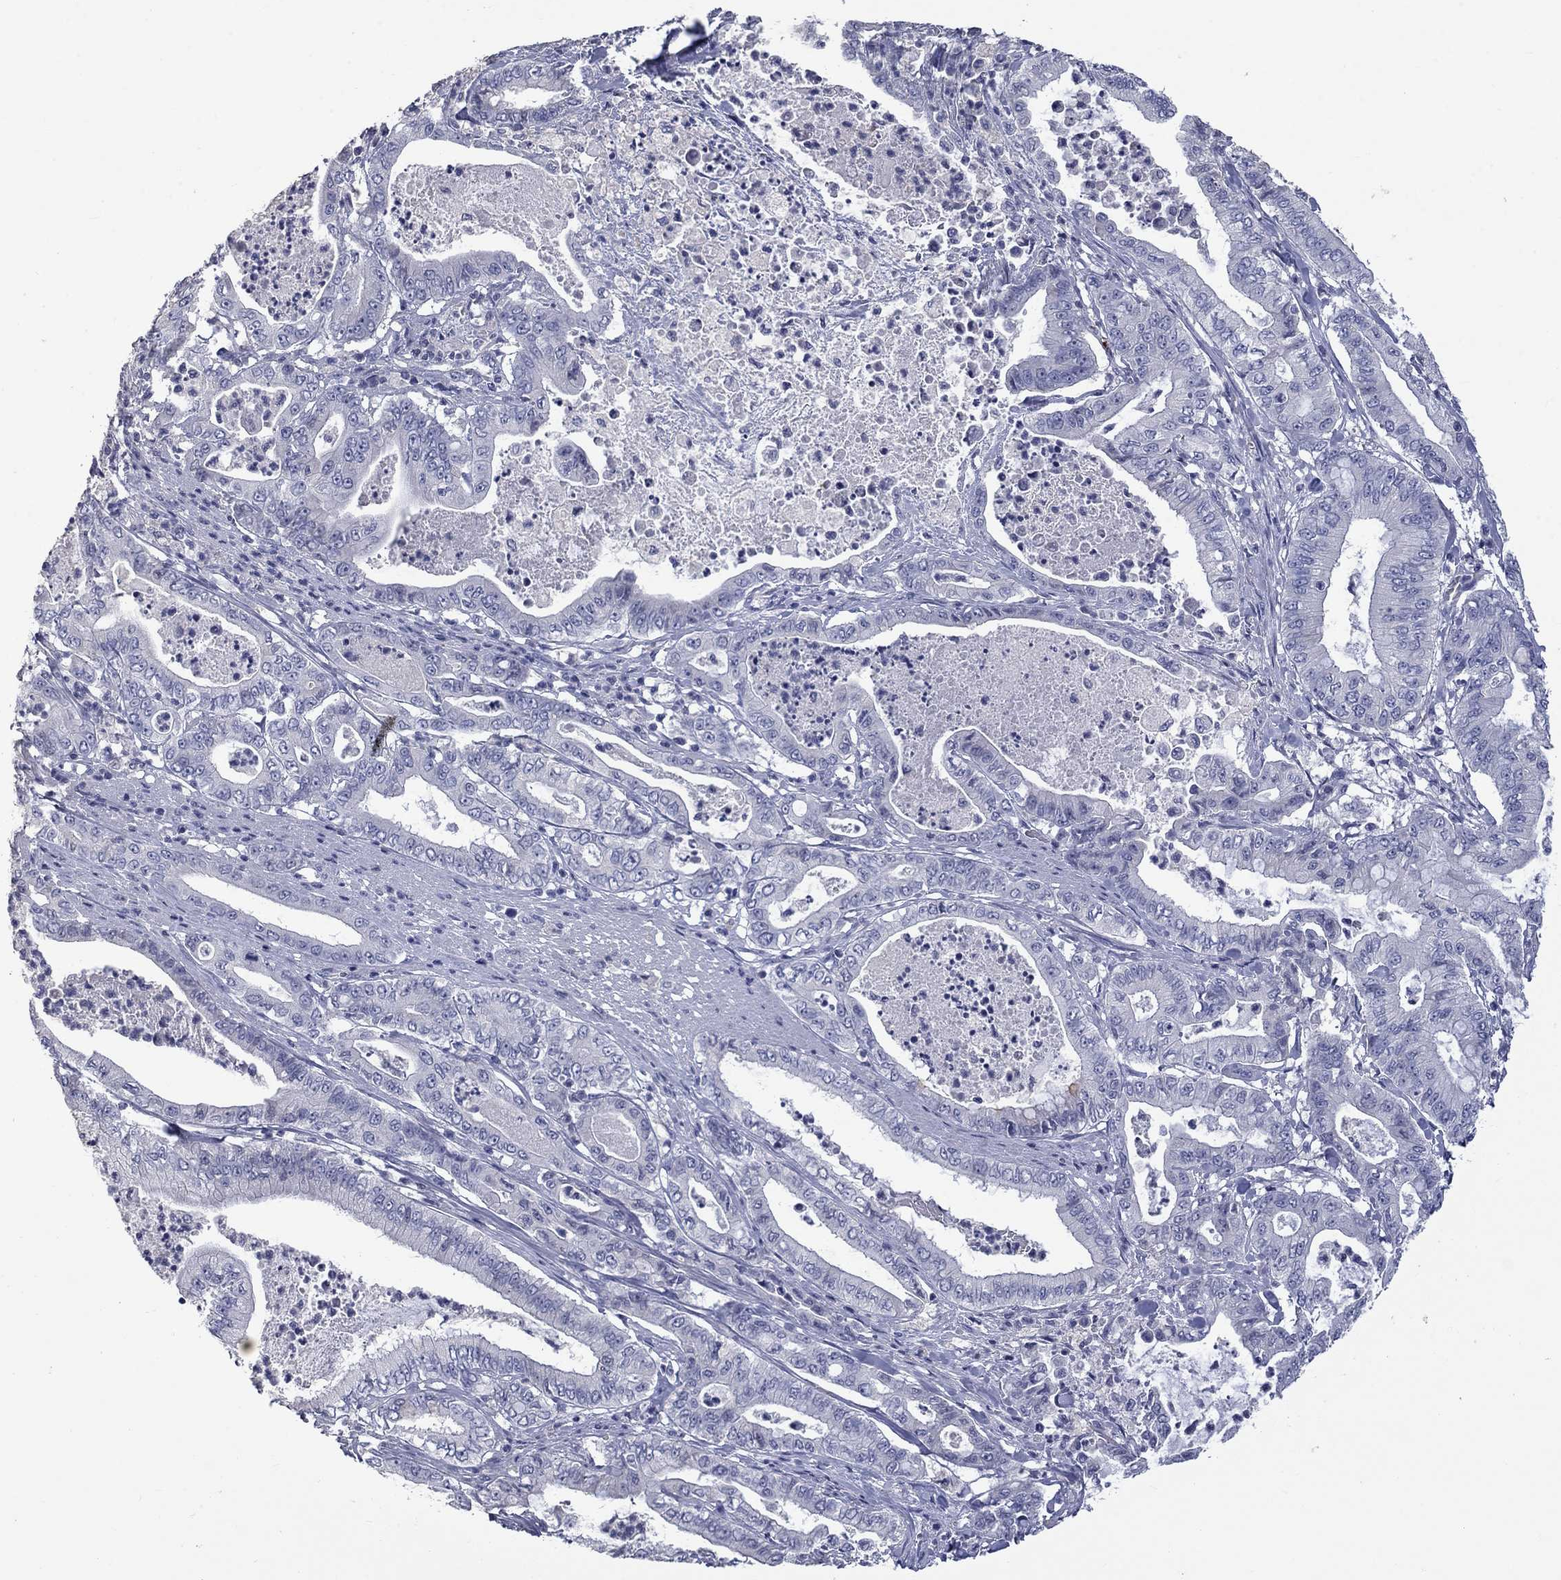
{"staining": {"intensity": "negative", "quantity": "none", "location": "none"}, "tissue": "pancreatic cancer", "cell_type": "Tumor cells", "image_type": "cancer", "snomed": [{"axis": "morphology", "description": "Adenocarcinoma, NOS"}, {"axis": "topography", "description": "Pancreas"}], "caption": "Pancreatic cancer (adenocarcinoma) was stained to show a protein in brown. There is no significant staining in tumor cells.", "gene": "PLEK", "patient": {"sex": "male", "age": 71}}